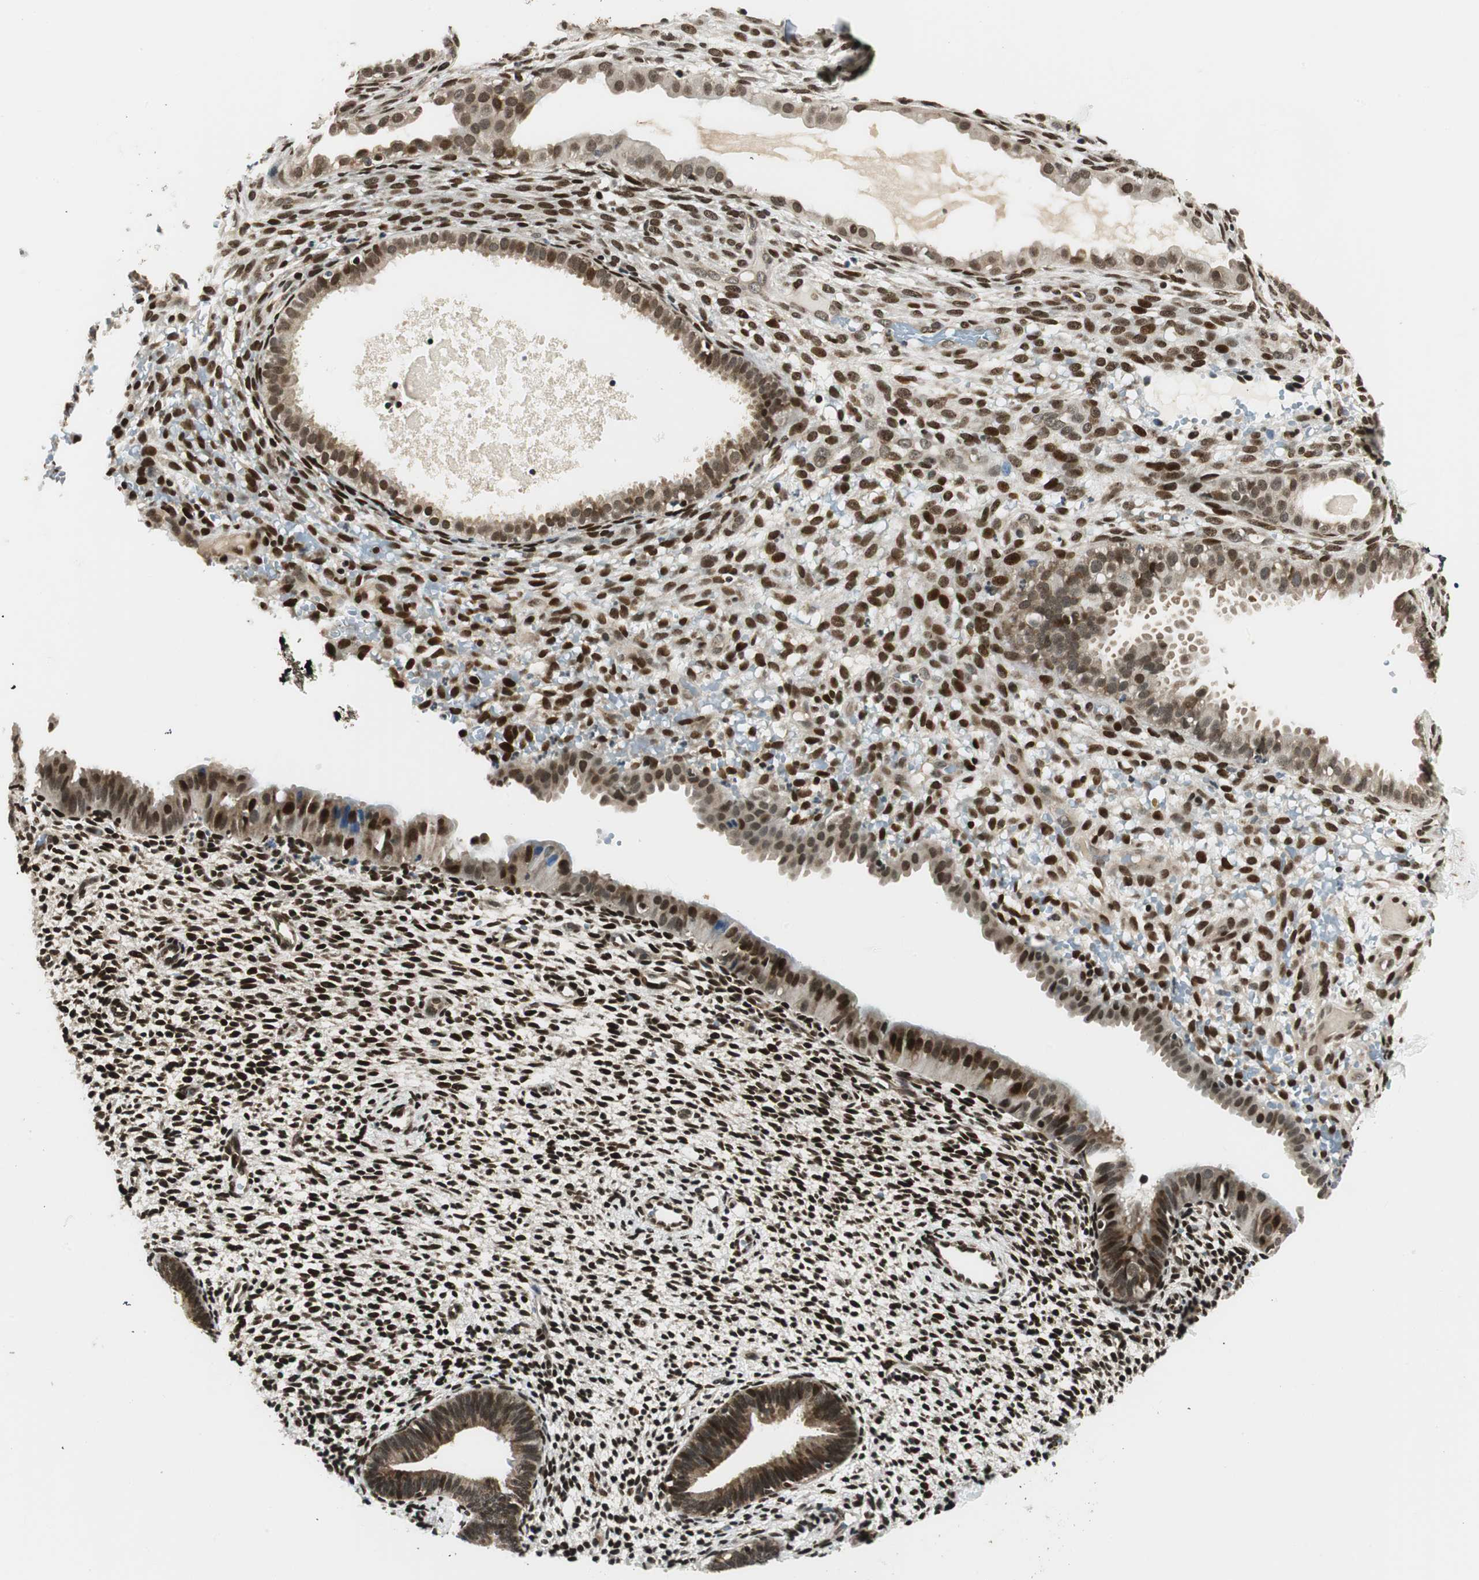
{"staining": {"intensity": "strong", "quantity": ">75%", "location": "nuclear"}, "tissue": "endometrium", "cell_type": "Cells in endometrial stroma", "image_type": "normal", "snomed": [{"axis": "morphology", "description": "Normal tissue, NOS"}, {"axis": "topography", "description": "Endometrium"}], "caption": "Protein expression analysis of normal endometrium shows strong nuclear expression in approximately >75% of cells in endometrial stroma. (brown staining indicates protein expression, while blue staining denotes nuclei).", "gene": "RING1", "patient": {"sex": "female", "age": 61}}